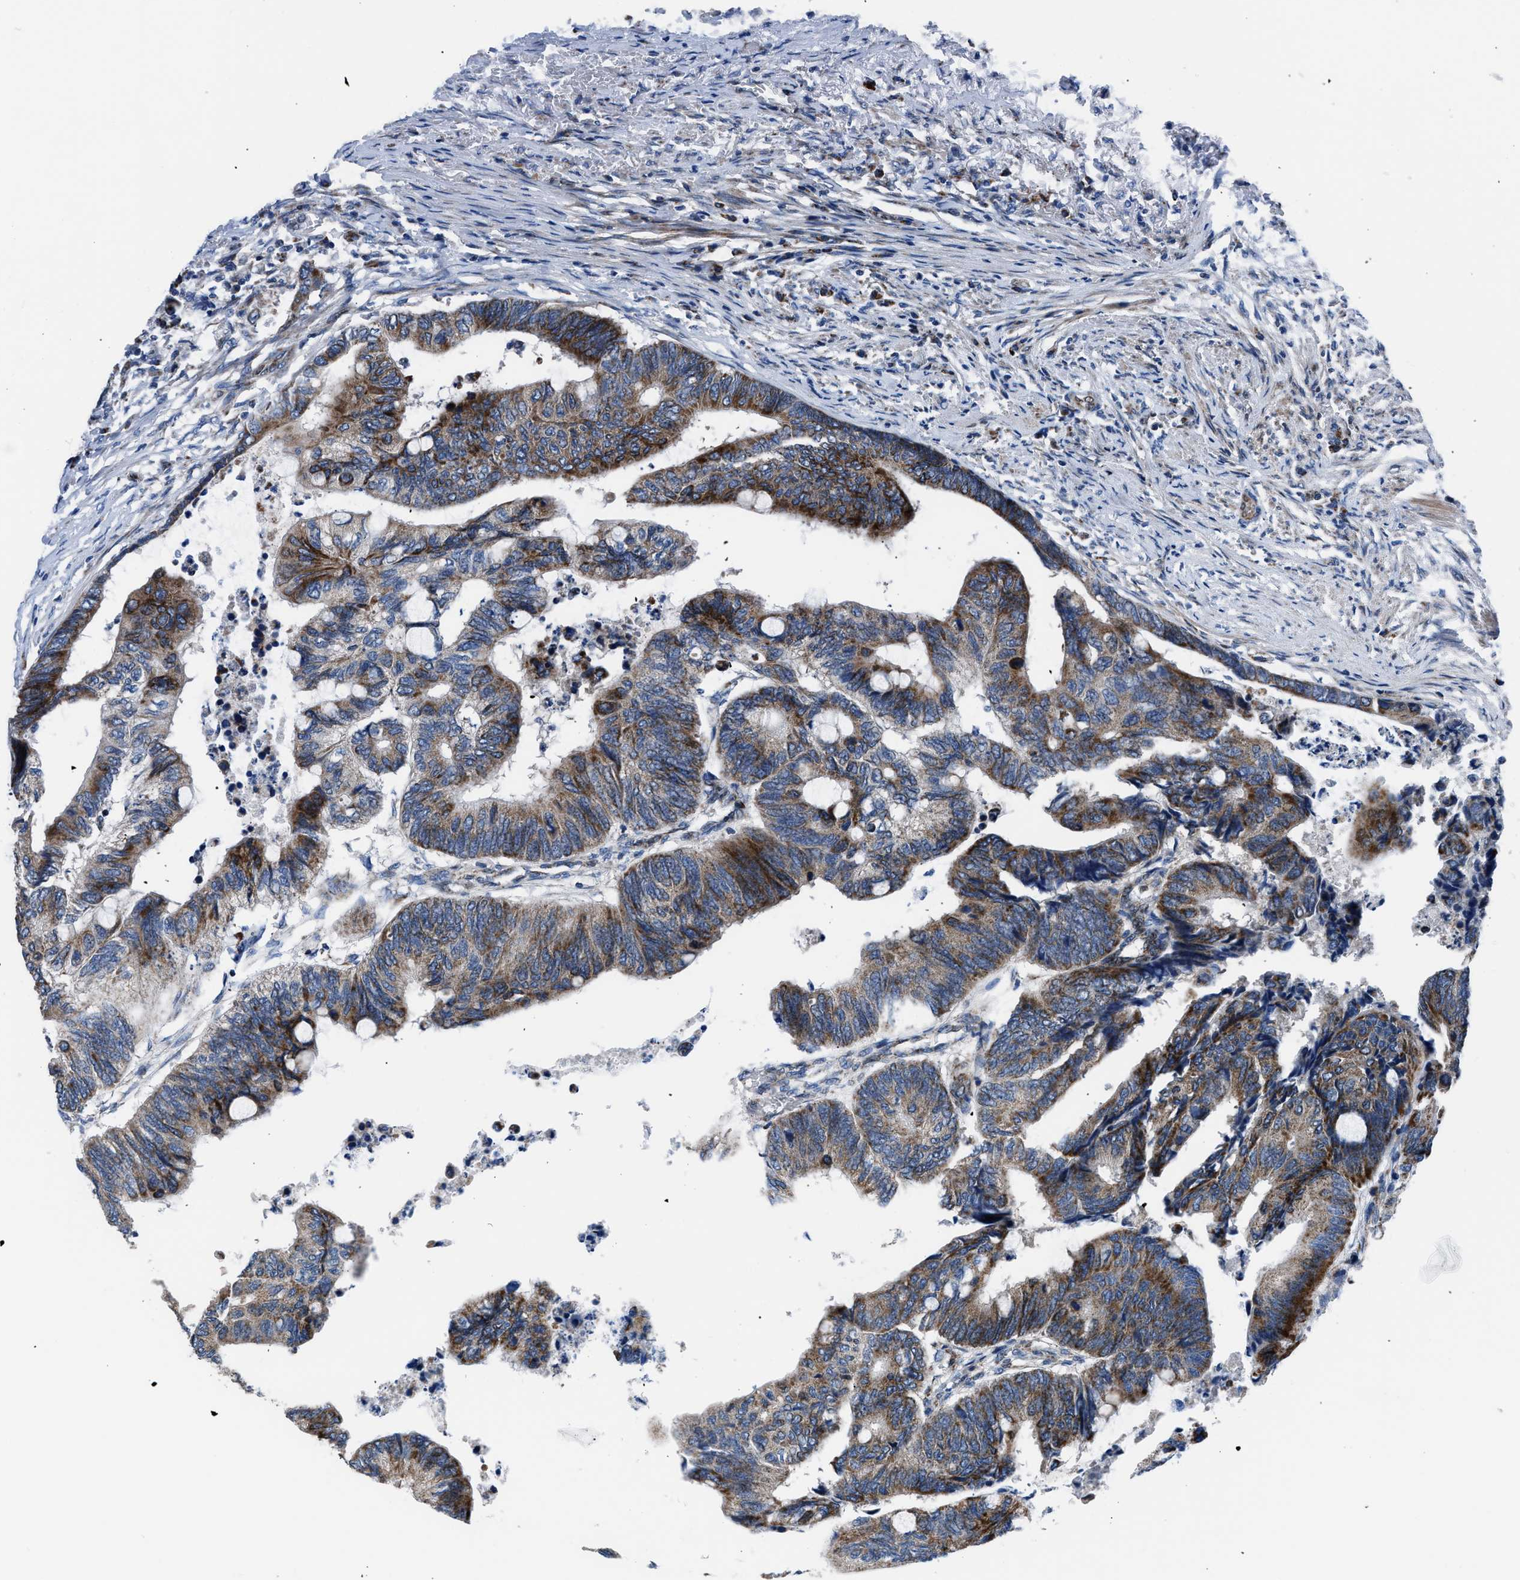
{"staining": {"intensity": "moderate", "quantity": ">75%", "location": "cytoplasmic/membranous"}, "tissue": "colorectal cancer", "cell_type": "Tumor cells", "image_type": "cancer", "snomed": [{"axis": "morphology", "description": "Normal tissue, NOS"}, {"axis": "morphology", "description": "Adenocarcinoma, NOS"}, {"axis": "topography", "description": "Rectum"}, {"axis": "topography", "description": "Peripheral nerve tissue"}], "caption": "This is a micrograph of immunohistochemistry staining of colorectal cancer, which shows moderate staining in the cytoplasmic/membranous of tumor cells.", "gene": "LMO2", "patient": {"sex": "male", "age": 92}}